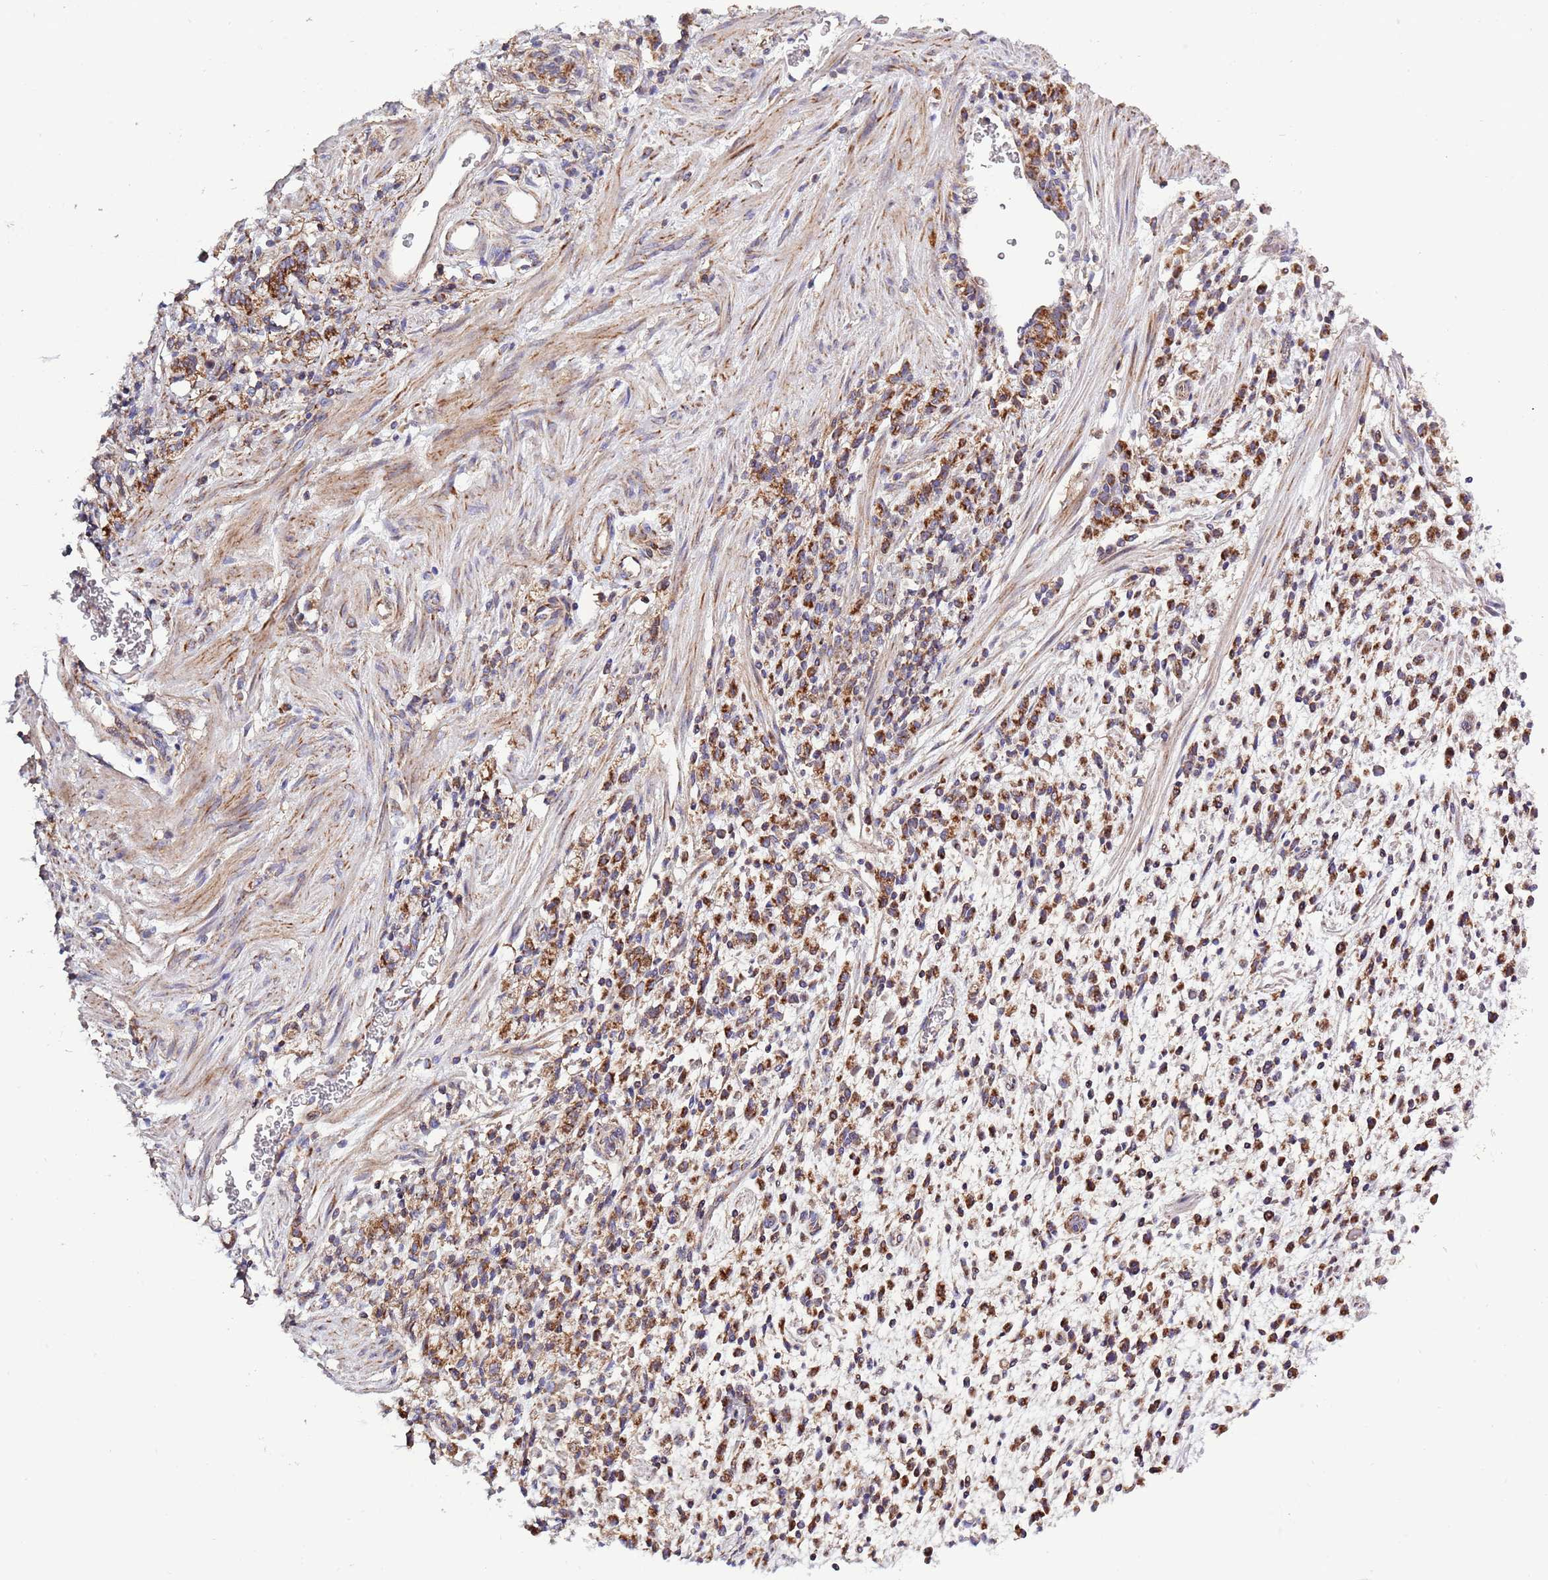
{"staining": {"intensity": "moderate", "quantity": ">75%", "location": "cytoplasmic/membranous"}, "tissue": "stomach cancer", "cell_type": "Tumor cells", "image_type": "cancer", "snomed": [{"axis": "morphology", "description": "Adenocarcinoma, NOS"}, {"axis": "topography", "description": "Stomach"}], "caption": "This is a photomicrograph of immunohistochemistry (IHC) staining of stomach cancer (adenocarcinoma), which shows moderate expression in the cytoplasmic/membranous of tumor cells.", "gene": "IRS4", "patient": {"sex": "male", "age": 77}}